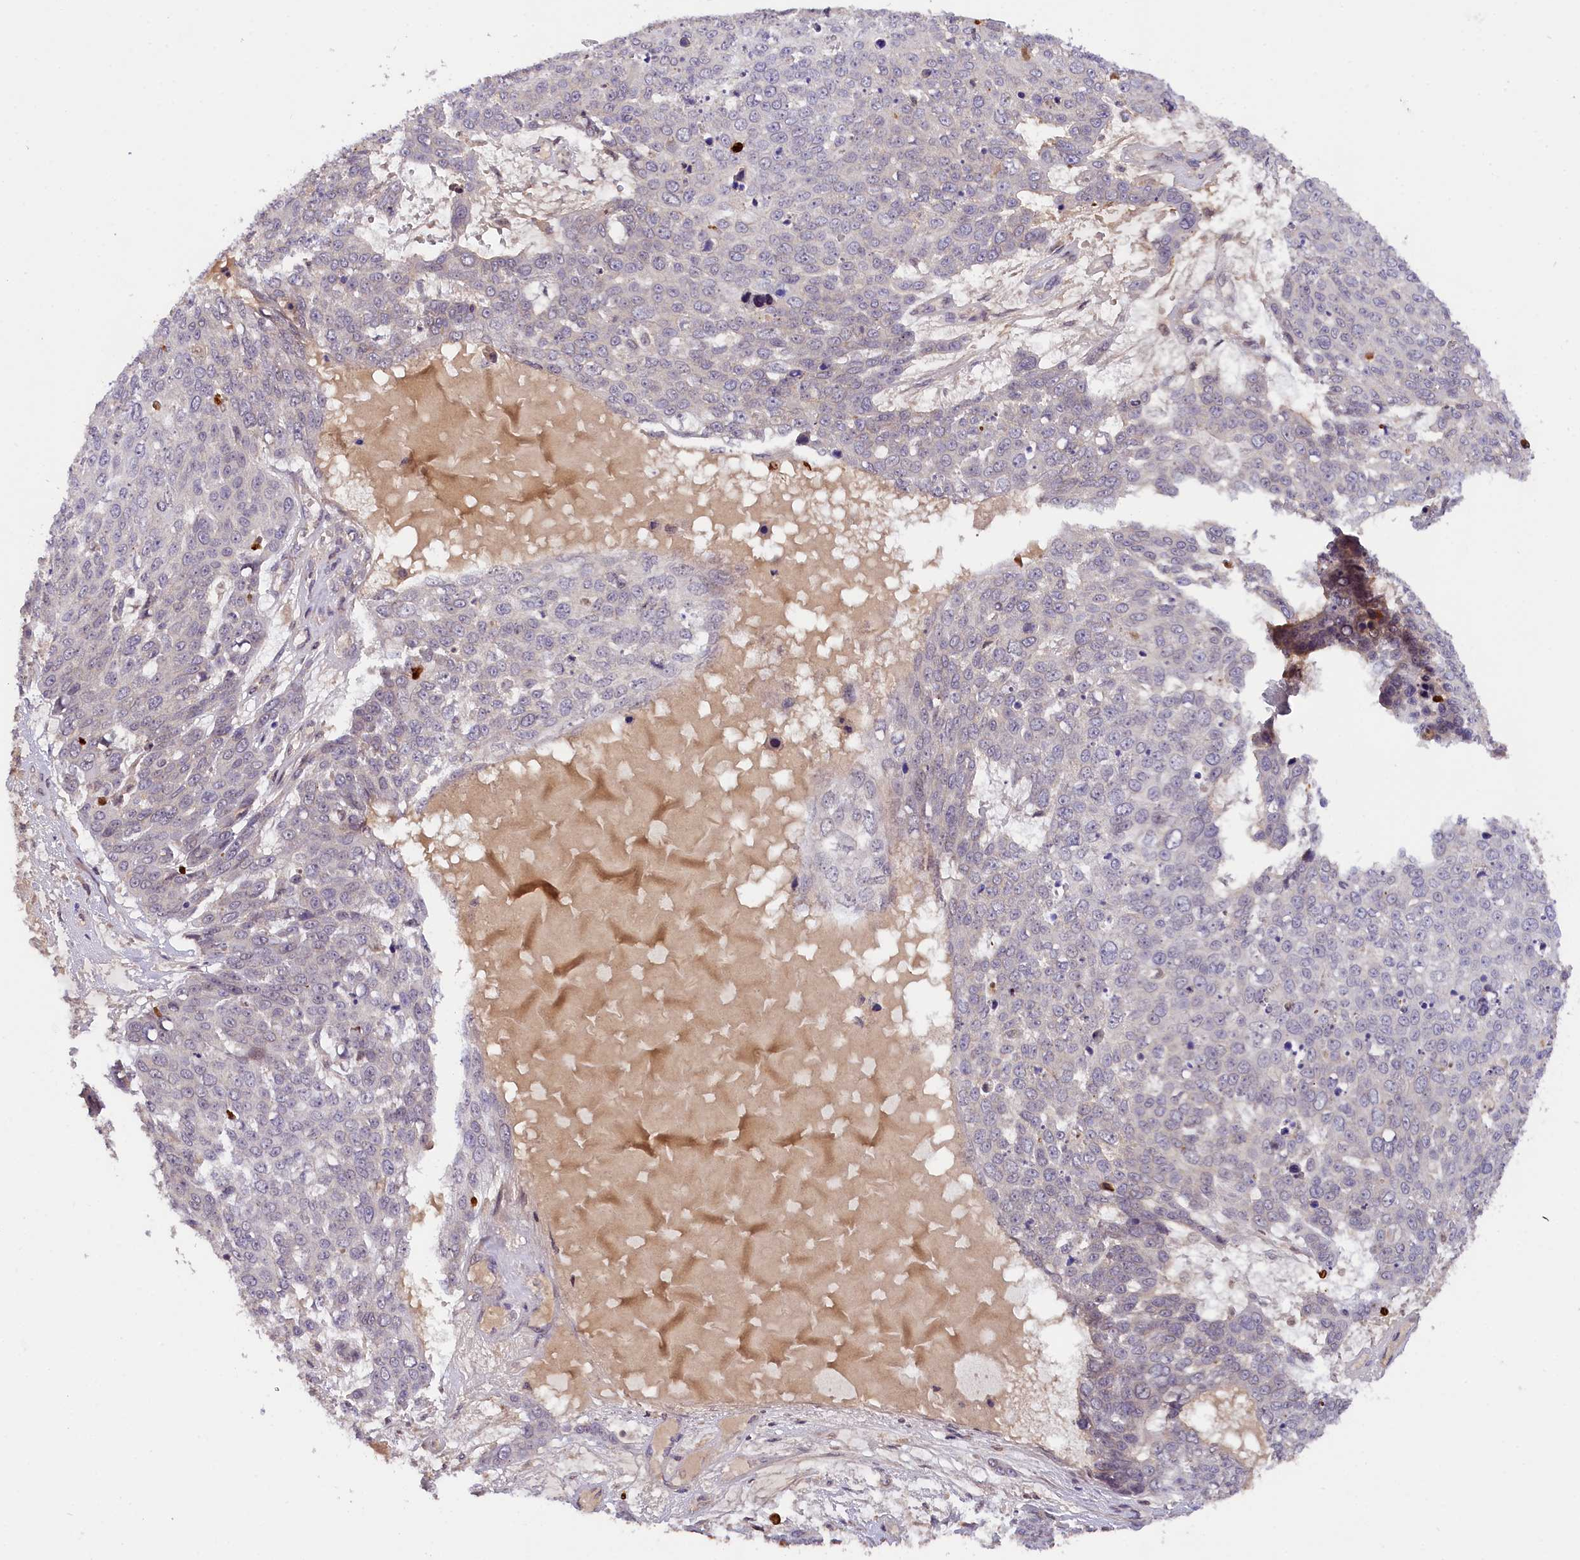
{"staining": {"intensity": "weak", "quantity": "<25%", "location": "cytoplasmic/membranous"}, "tissue": "skin cancer", "cell_type": "Tumor cells", "image_type": "cancer", "snomed": [{"axis": "morphology", "description": "Normal tissue, NOS"}, {"axis": "morphology", "description": "Squamous cell carcinoma, NOS"}, {"axis": "topography", "description": "Skin"}], "caption": "An image of squamous cell carcinoma (skin) stained for a protein shows no brown staining in tumor cells. (Brightfield microscopy of DAB (3,3'-diaminobenzidine) immunohistochemistry at high magnification).", "gene": "ZNF480", "patient": {"sex": "male", "age": 72}}